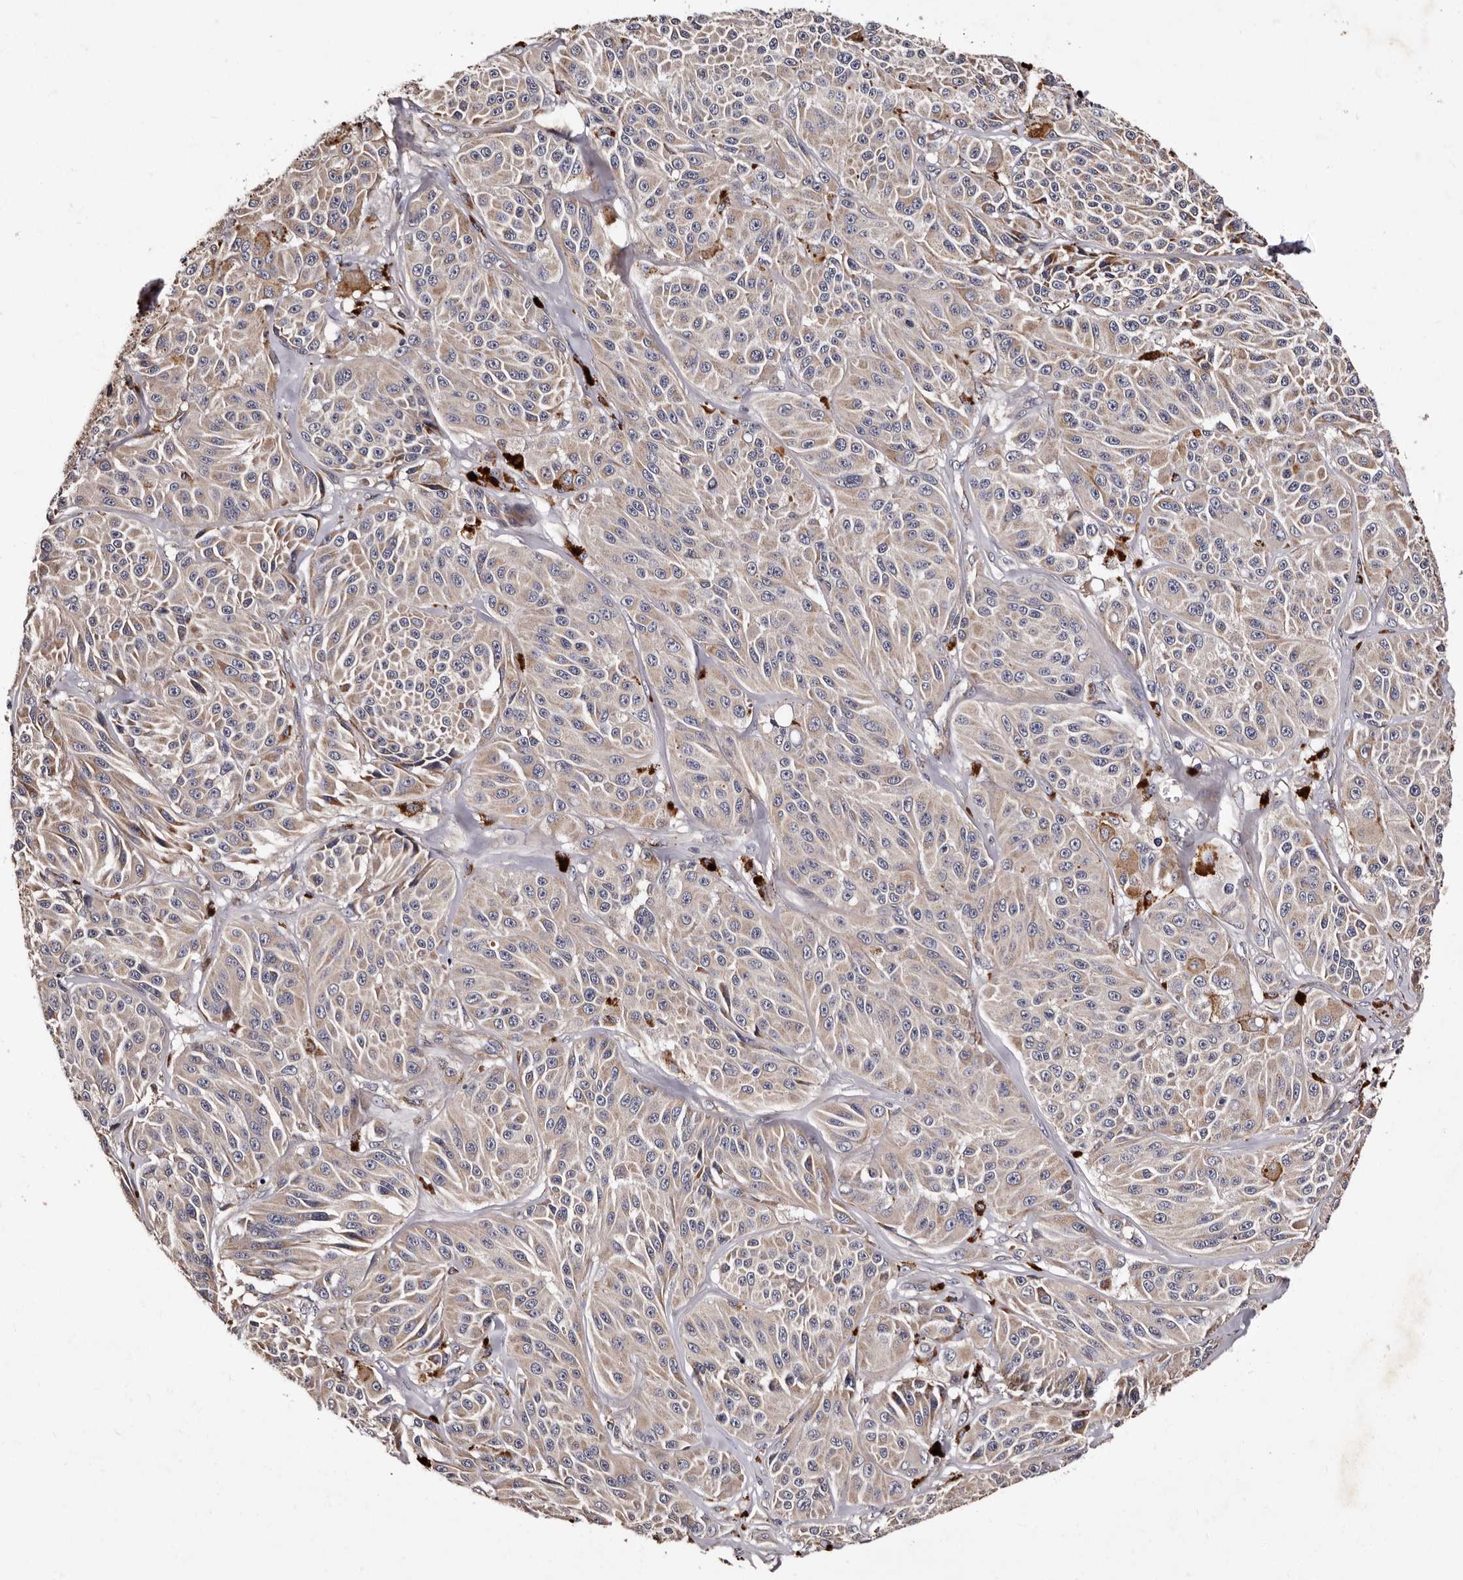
{"staining": {"intensity": "weak", "quantity": "25%-75%", "location": "cytoplasmic/membranous"}, "tissue": "melanoma", "cell_type": "Tumor cells", "image_type": "cancer", "snomed": [{"axis": "morphology", "description": "Malignant melanoma, NOS"}, {"axis": "topography", "description": "Skin"}], "caption": "Immunohistochemical staining of malignant melanoma displays weak cytoplasmic/membranous protein expression in about 25%-75% of tumor cells. (brown staining indicates protein expression, while blue staining denotes nuclei).", "gene": "ADCK5", "patient": {"sex": "male", "age": 84}}